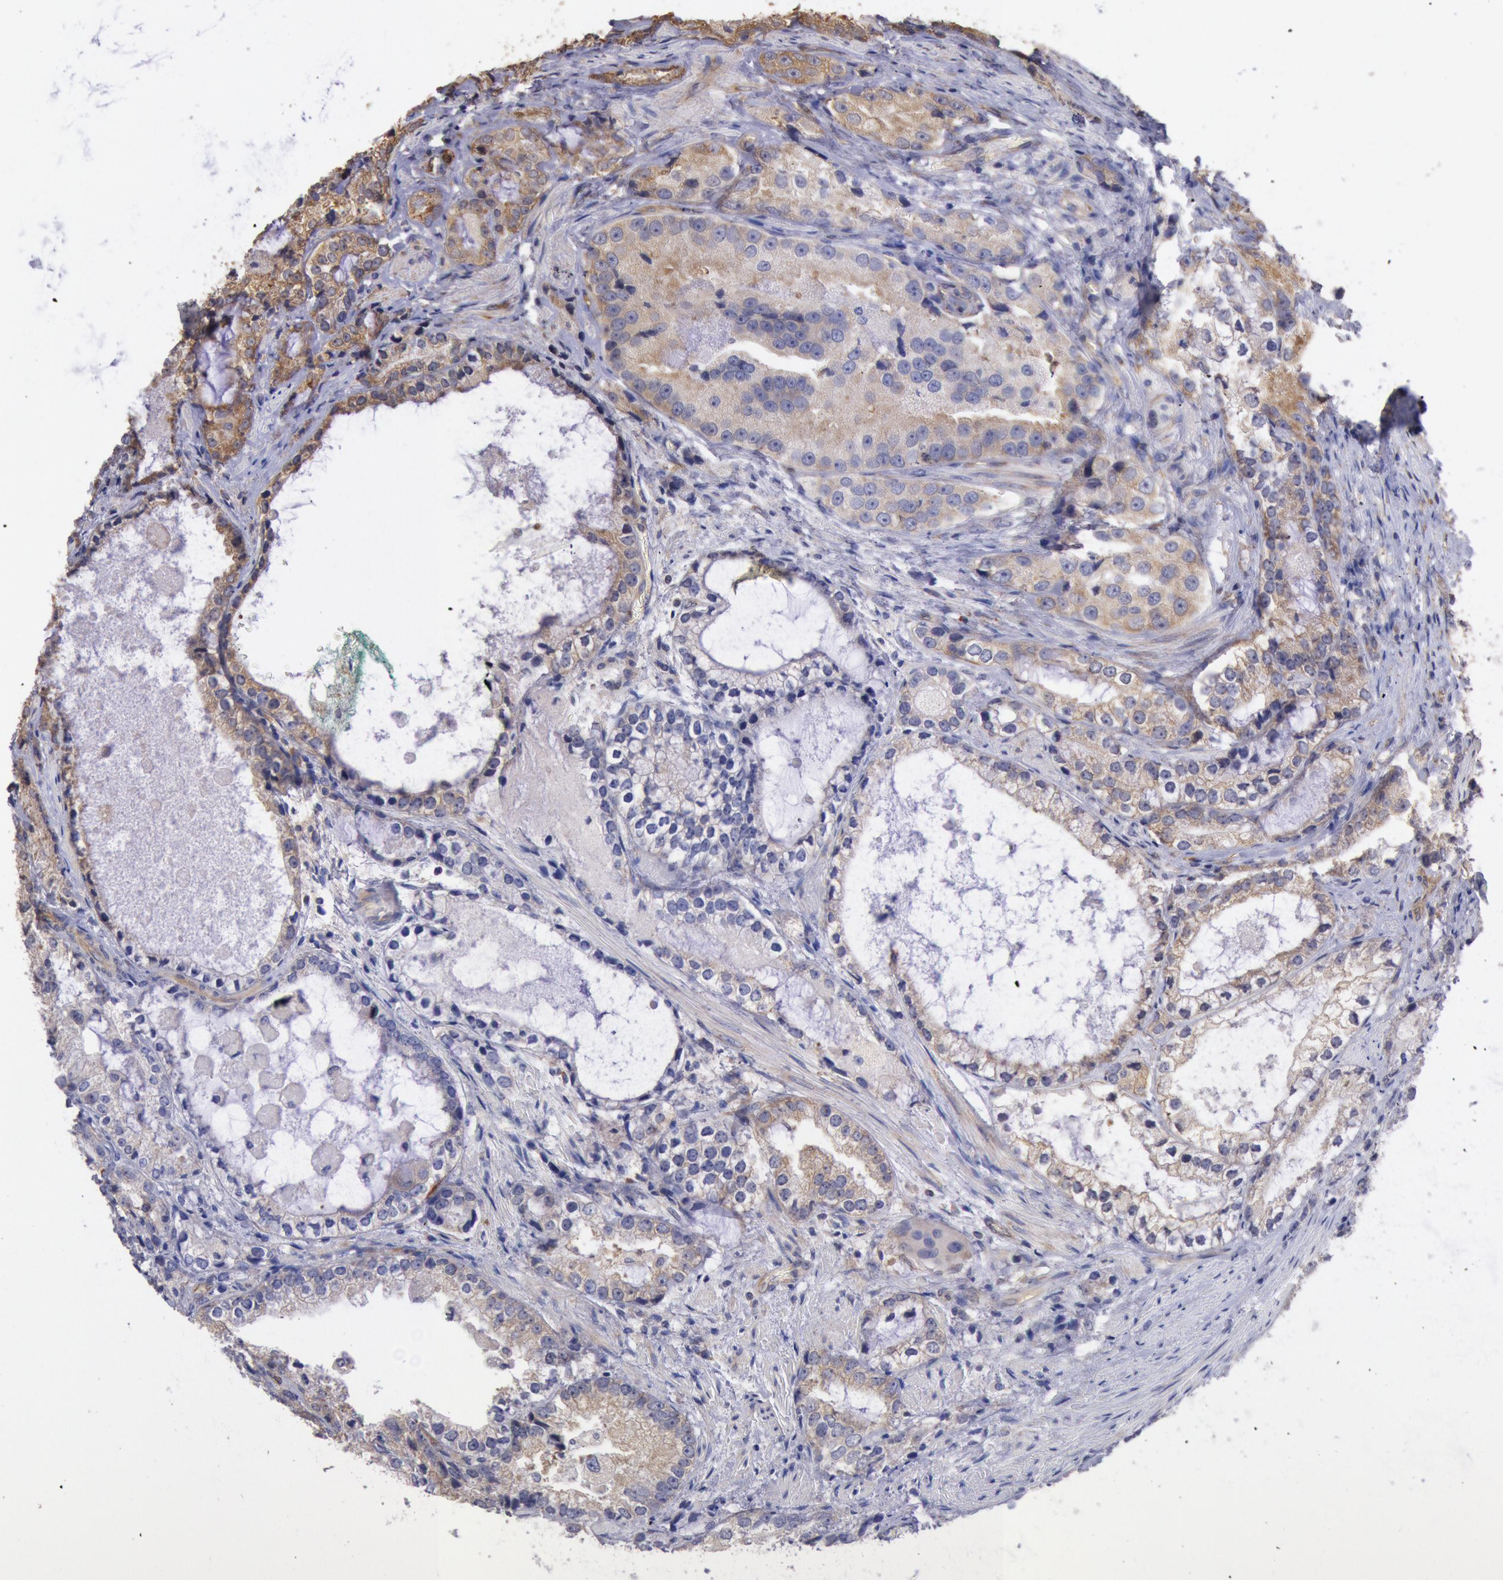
{"staining": {"intensity": "weak", "quantity": ">75%", "location": "cytoplasmic/membranous"}, "tissue": "prostate cancer", "cell_type": "Tumor cells", "image_type": "cancer", "snomed": [{"axis": "morphology", "description": "Adenocarcinoma, High grade"}, {"axis": "topography", "description": "Prostate"}], "caption": "Weak cytoplasmic/membranous positivity is seen in about >75% of tumor cells in prostate cancer (high-grade adenocarcinoma). Ihc stains the protein in brown and the nuclei are stained blue.", "gene": "DRG1", "patient": {"sex": "male", "age": 63}}